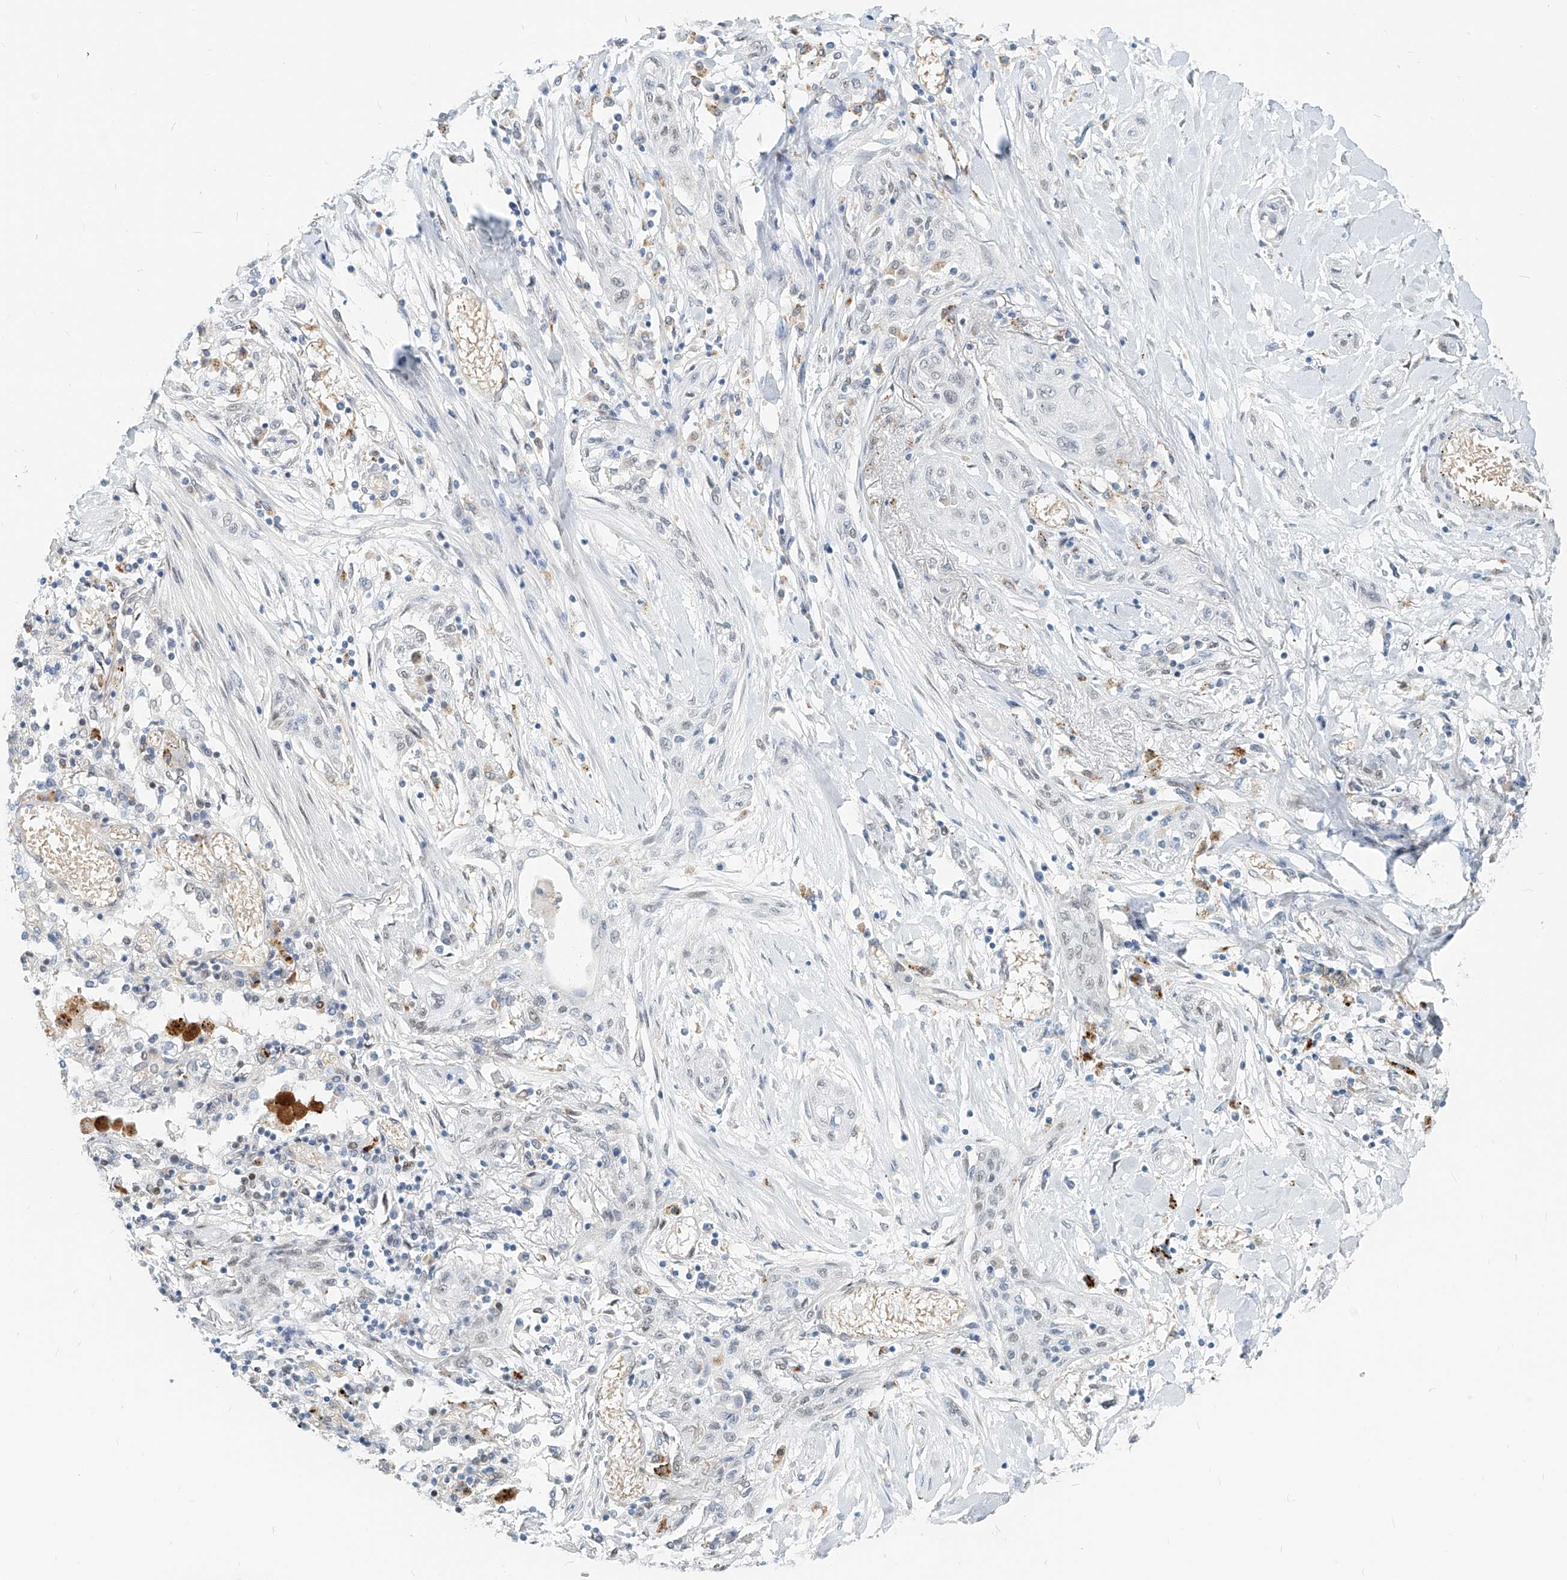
{"staining": {"intensity": "weak", "quantity": "<25%", "location": "nuclear"}, "tissue": "lung cancer", "cell_type": "Tumor cells", "image_type": "cancer", "snomed": [{"axis": "morphology", "description": "Squamous cell carcinoma, NOS"}, {"axis": "topography", "description": "Lung"}], "caption": "Human lung cancer stained for a protein using IHC displays no staining in tumor cells.", "gene": "SASH1", "patient": {"sex": "female", "age": 47}}